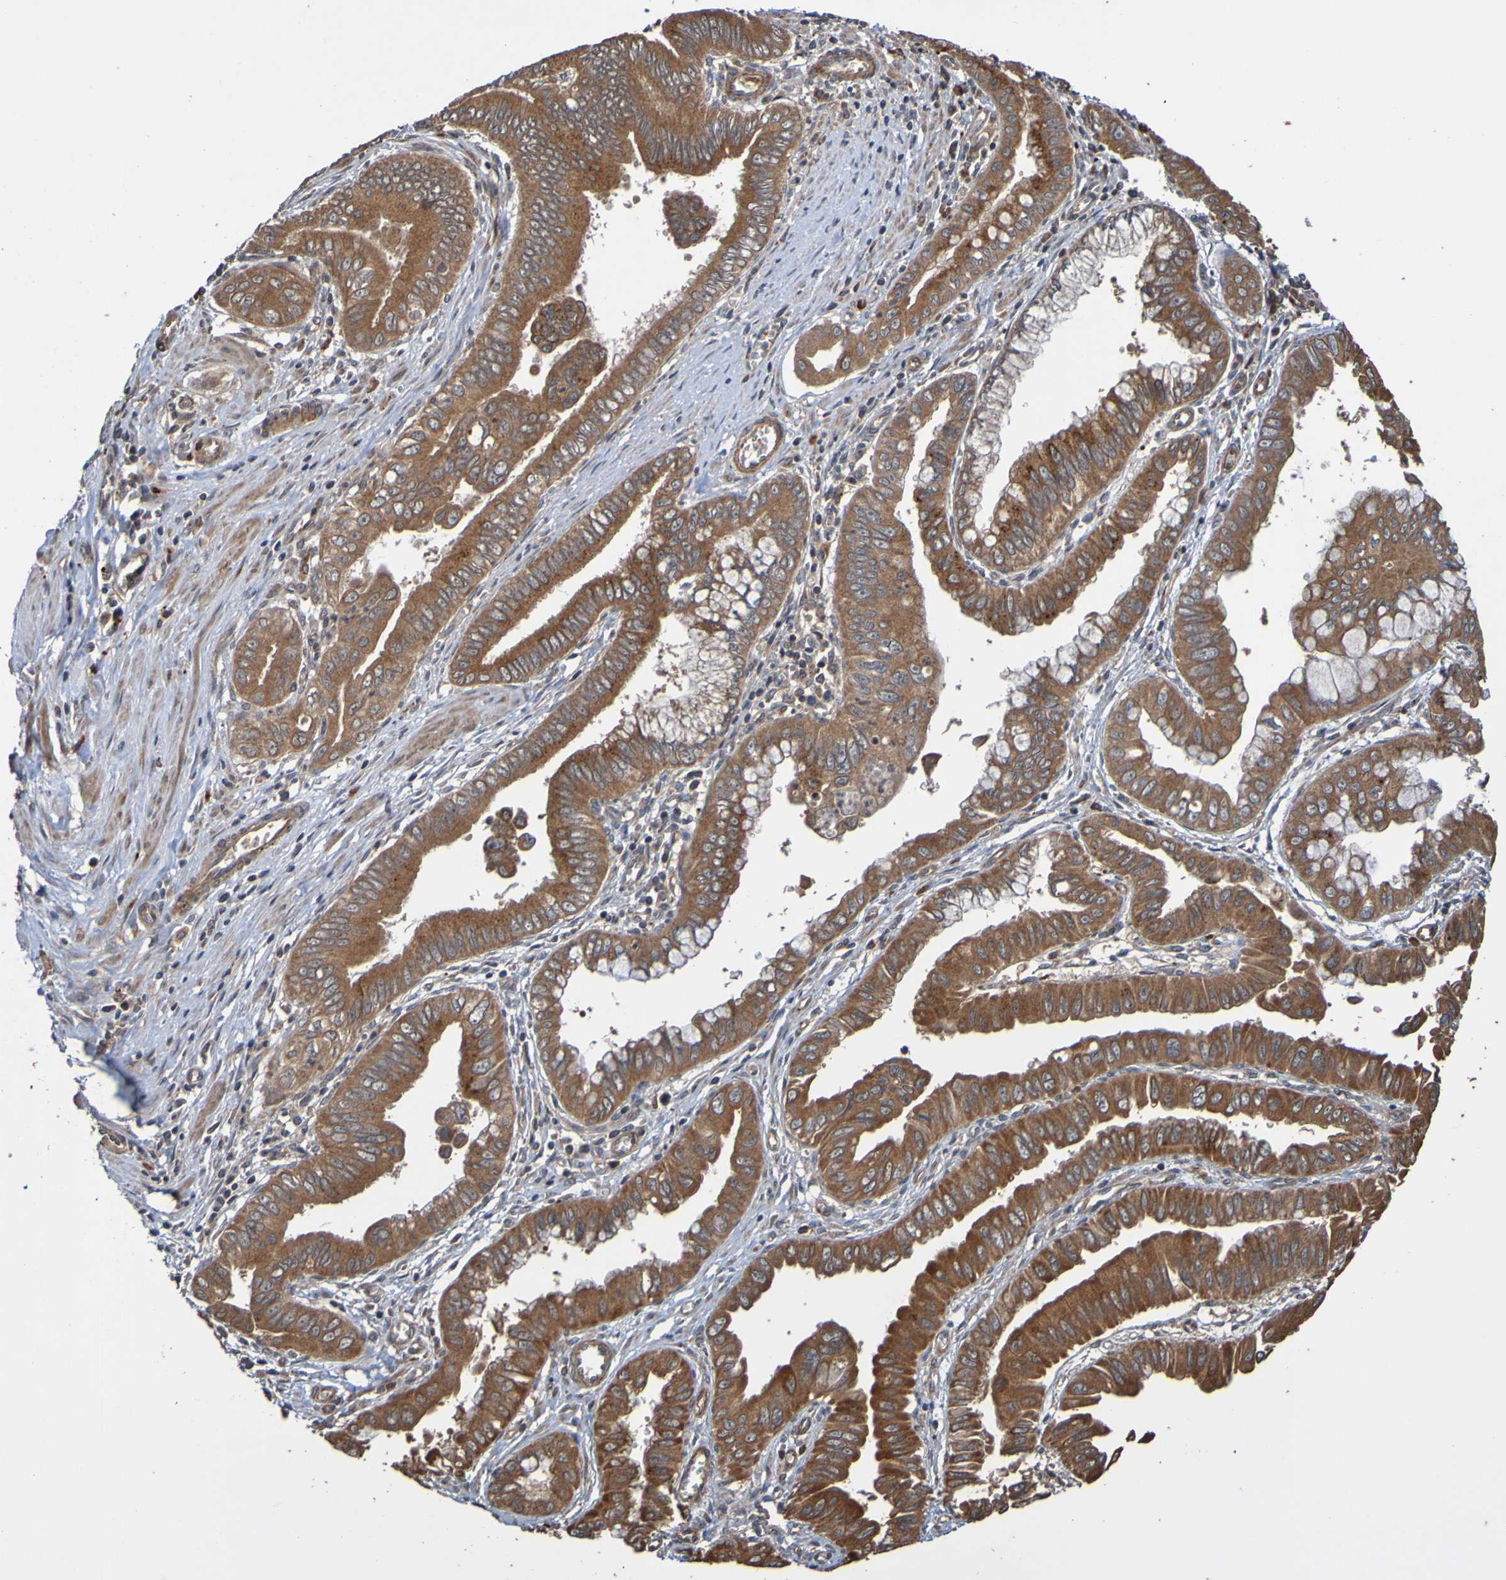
{"staining": {"intensity": "moderate", "quantity": ">75%", "location": "cytoplasmic/membranous"}, "tissue": "pancreatic cancer", "cell_type": "Tumor cells", "image_type": "cancer", "snomed": [{"axis": "morphology", "description": "Normal tissue, NOS"}, {"axis": "topography", "description": "Lymph node"}], "caption": "Protein staining exhibits moderate cytoplasmic/membranous staining in about >75% of tumor cells in pancreatic cancer.", "gene": "UCN", "patient": {"sex": "male", "age": 50}}